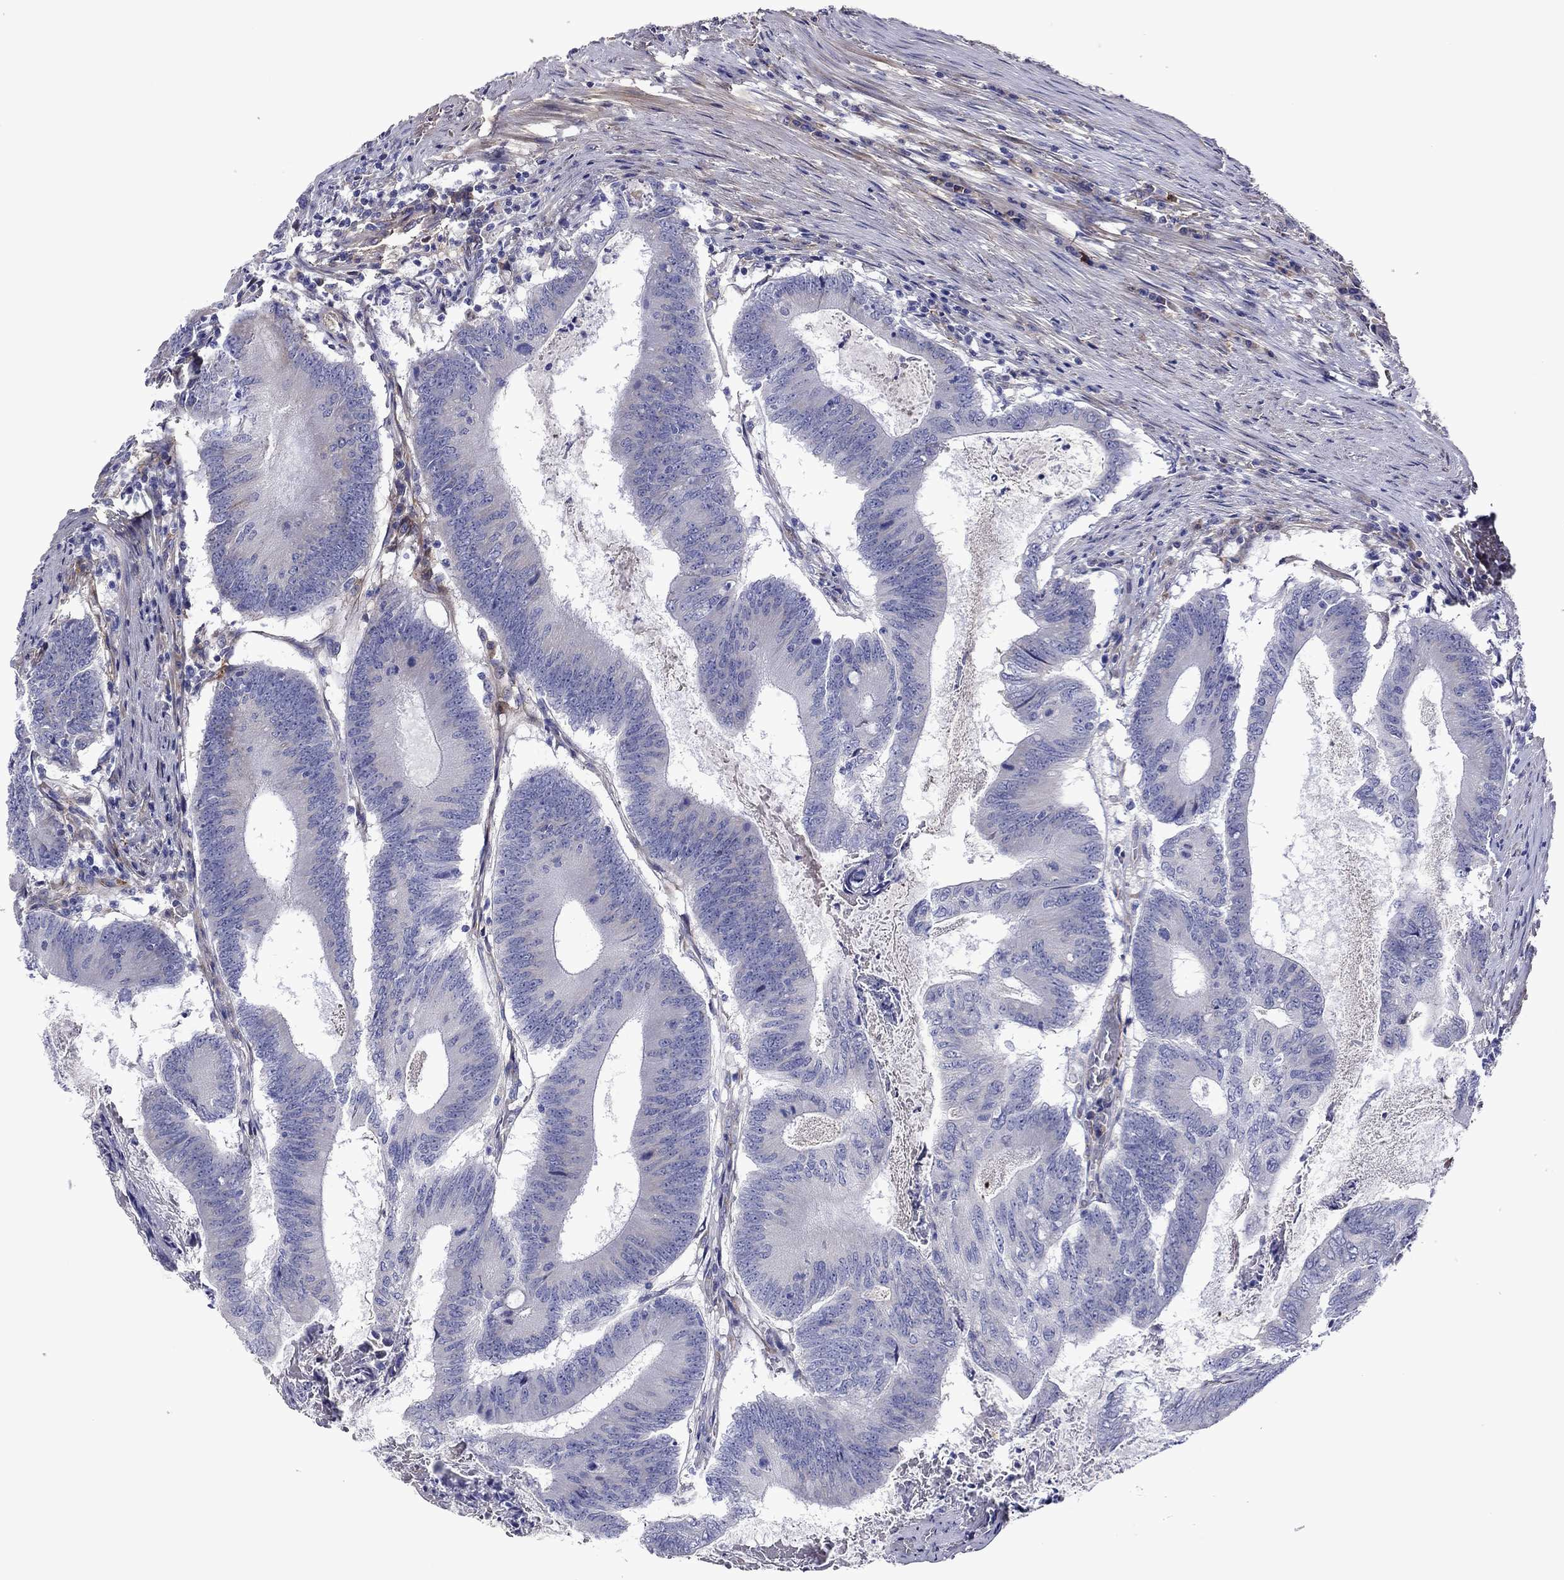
{"staining": {"intensity": "negative", "quantity": "none", "location": "none"}, "tissue": "colorectal cancer", "cell_type": "Tumor cells", "image_type": "cancer", "snomed": [{"axis": "morphology", "description": "Adenocarcinoma, NOS"}, {"axis": "topography", "description": "Colon"}], "caption": "DAB (3,3'-diaminobenzidine) immunohistochemical staining of human colorectal adenocarcinoma shows no significant expression in tumor cells.", "gene": "HSPG2", "patient": {"sex": "female", "age": 70}}